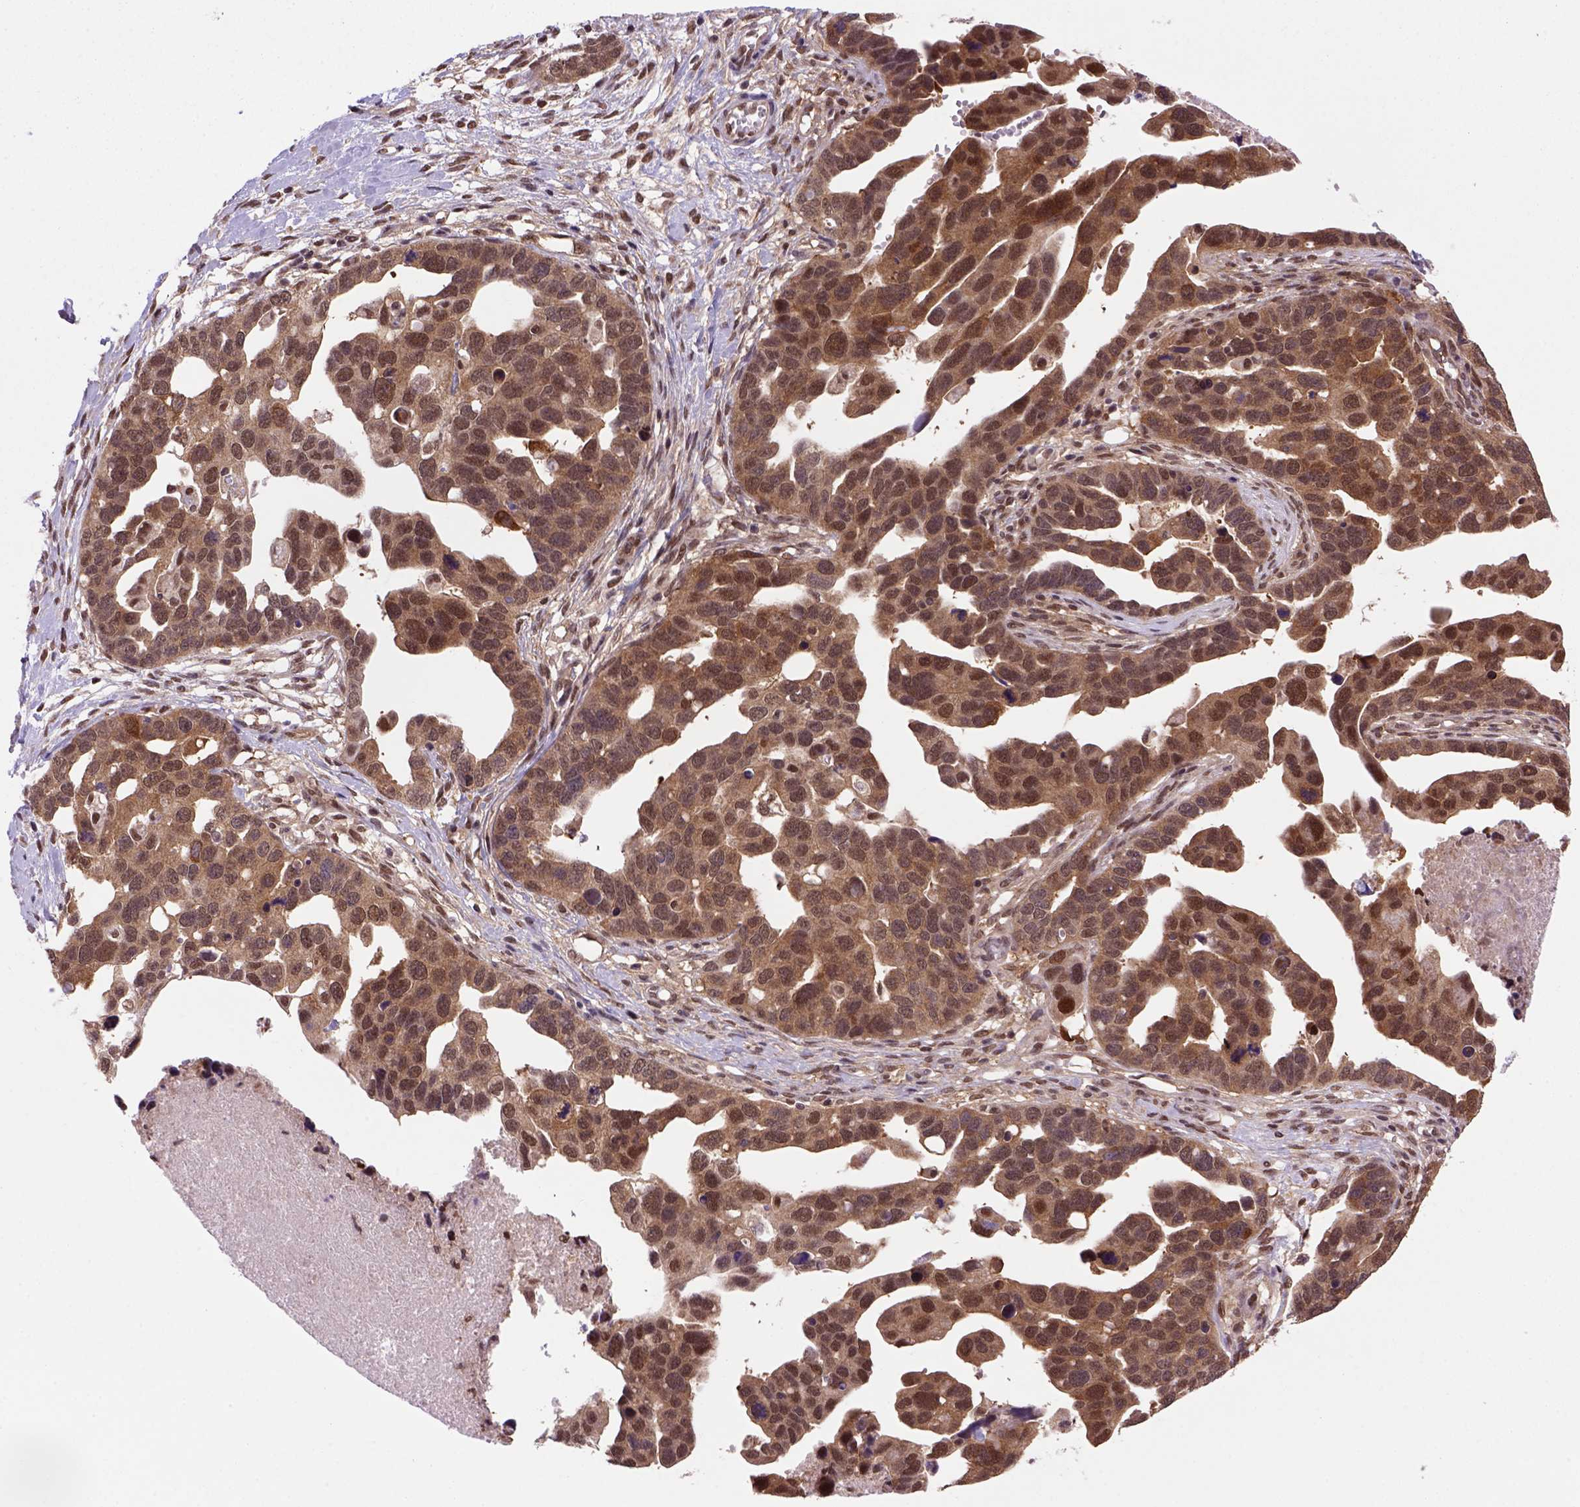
{"staining": {"intensity": "strong", "quantity": ">75%", "location": "cytoplasmic/membranous,nuclear"}, "tissue": "ovarian cancer", "cell_type": "Tumor cells", "image_type": "cancer", "snomed": [{"axis": "morphology", "description": "Cystadenocarcinoma, serous, NOS"}, {"axis": "topography", "description": "Ovary"}], "caption": "Tumor cells reveal strong cytoplasmic/membranous and nuclear positivity in about >75% of cells in ovarian cancer.", "gene": "PSMC2", "patient": {"sex": "female", "age": 54}}